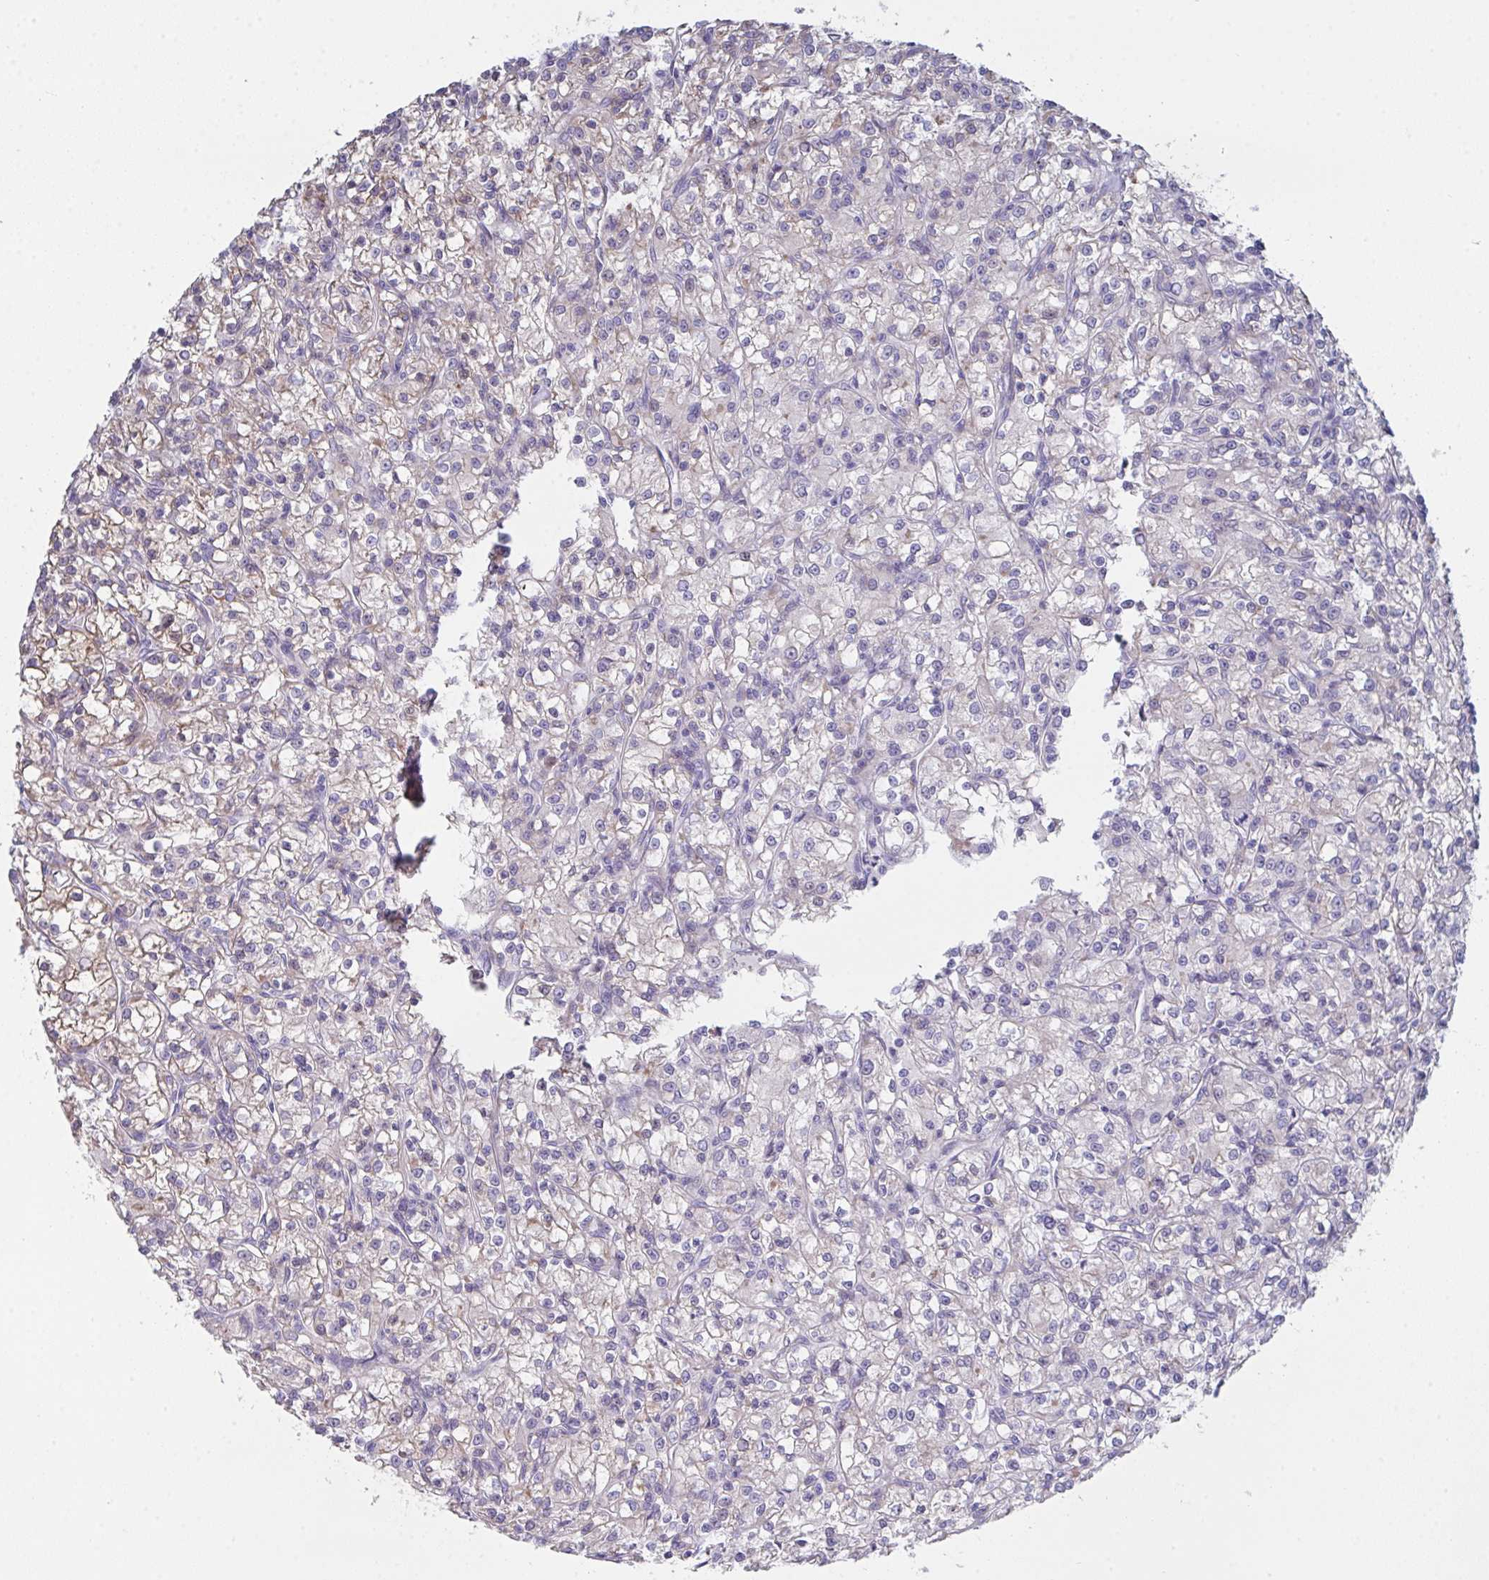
{"staining": {"intensity": "weak", "quantity": "<25%", "location": "cytoplasmic/membranous"}, "tissue": "renal cancer", "cell_type": "Tumor cells", "image_type": "cancer", "snomed": [{"axis": "morphology", "description": "Adenocarcinoma, NOS"}, {"axis": "topography", "description": "Kidney"}], "caption": "Renal cancer (adenocarcinoma) was stained to show a protein in brown. There is no significant expression in tumor cells.", "gene": "FBXO47", "patient": {"sex": "female", "age": 59}}